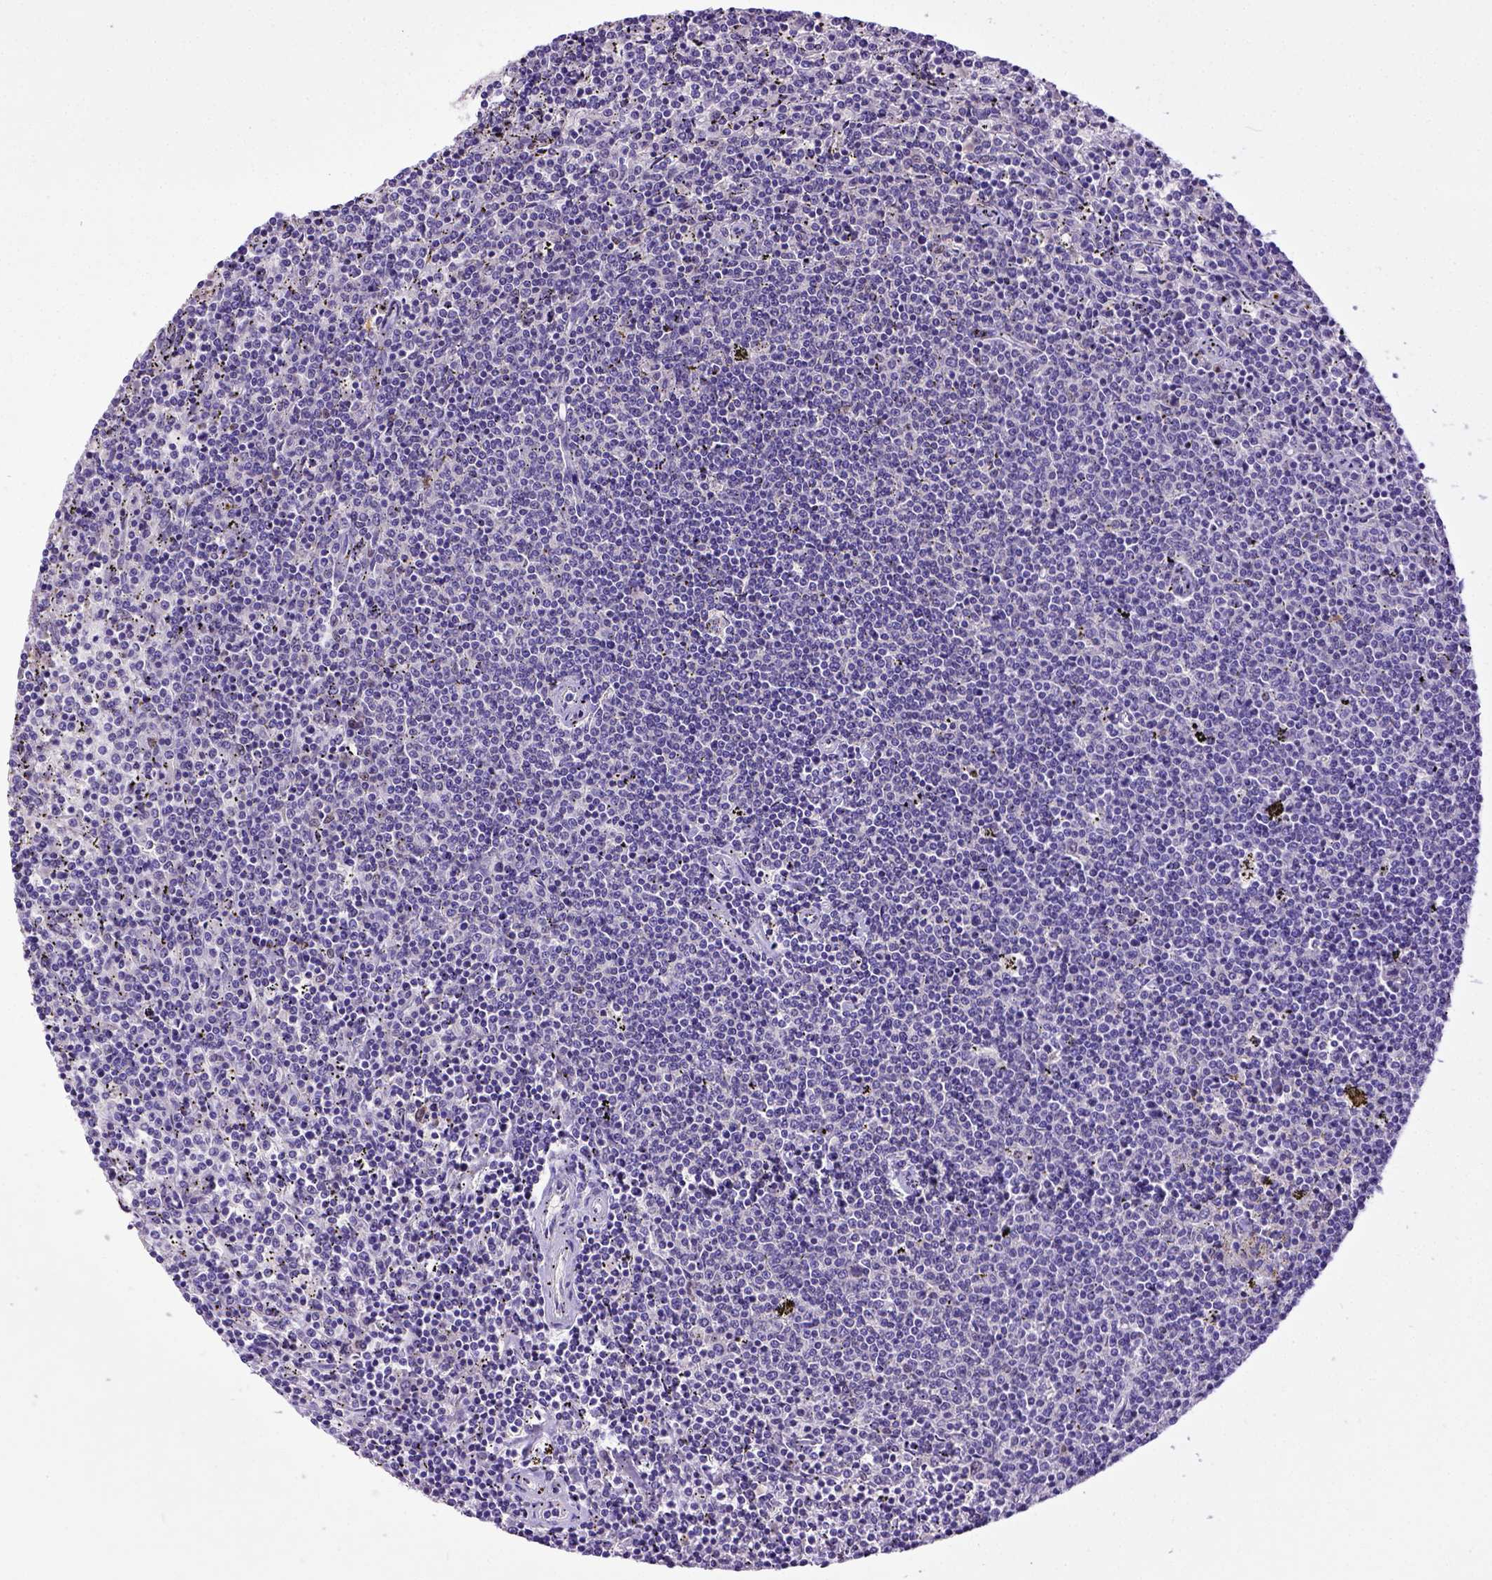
{"staining": {"intensity": "negative", "quantity": "none", "location": "none"}, "tissue": "lymphoma", "cell_type": "Tumor cells", "image_type": "cancer", "snomed": [{"axis": "morphology", "description": "Malignant lymphoma, non-Hodgkin's type, Low grade"}, {"axis": "topography", "description": "Spleen"}], "caption": "Immunohistochemistry (IHC) photomicrograph of neoplastic tissue: human malignant lymphoma, non-Hodgkin's type (low-grade) stained with DAB (3,3'-diaminobenzidine) exhibits no significant protein expression in tumor cells.", "gene": "CDKN1A", "patient": {"sex": "female", "age": 50}}